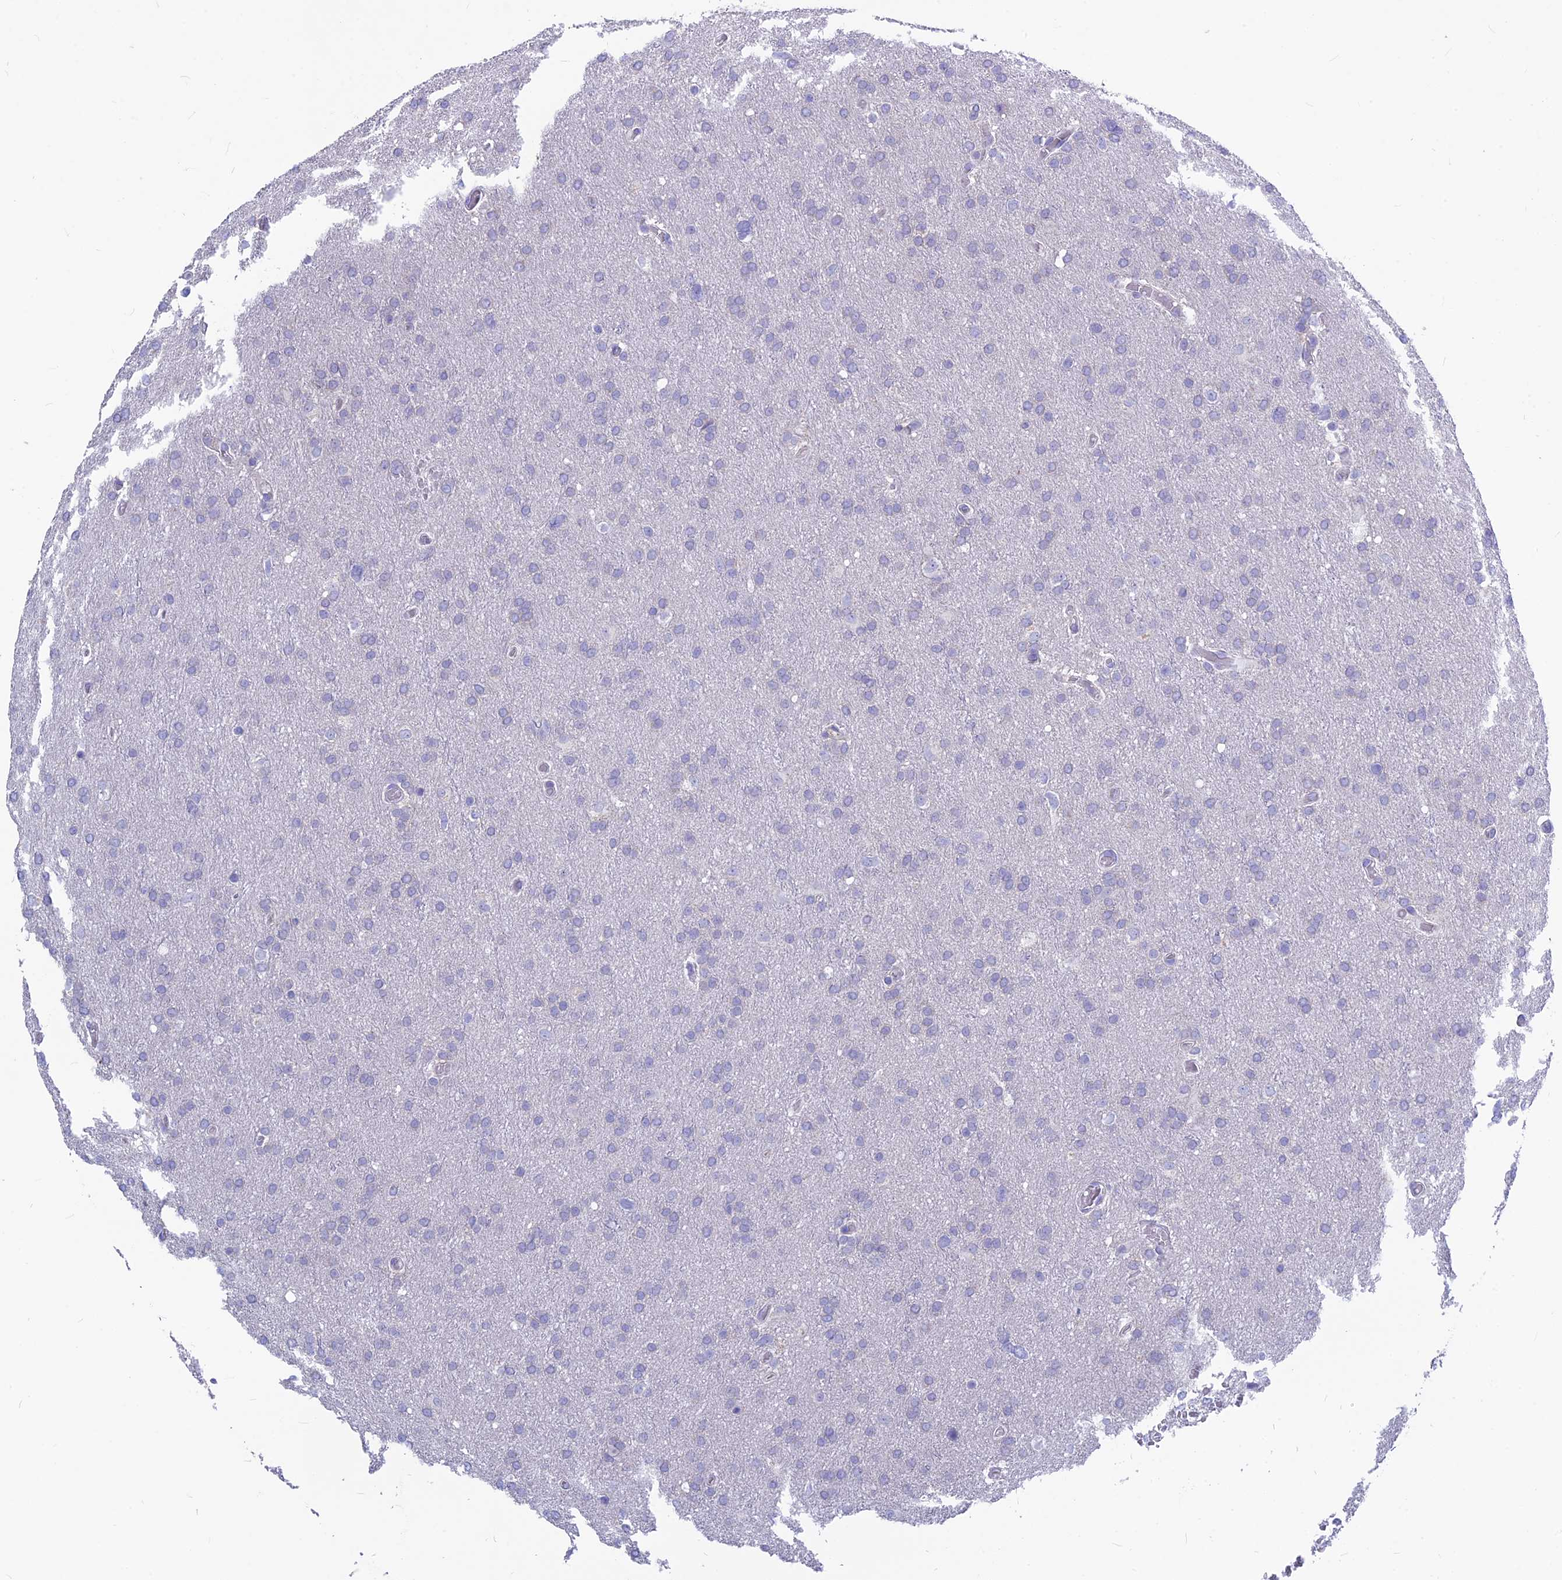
{"staining": {"intensity": "negative", "quantity": "none", "location": "none"}, "tissue": "glioma", "cell_type": "Tumor cells", "image_type": "cancer", "snomed": [{"axis": "morphology", "description": "Glioma, malignant, High grade"}, {"axis": "topography", "description": "Cerebral cortex"}], "caption": "Tumor cells are negative for protein expression in human malignant high-grade glioma. (DAB immunohistochemistry (IHC) visualized using brightfield microscopy, high magnification).", "gene": "SNTN", "patient": {"sex": "female", "age": 36}}